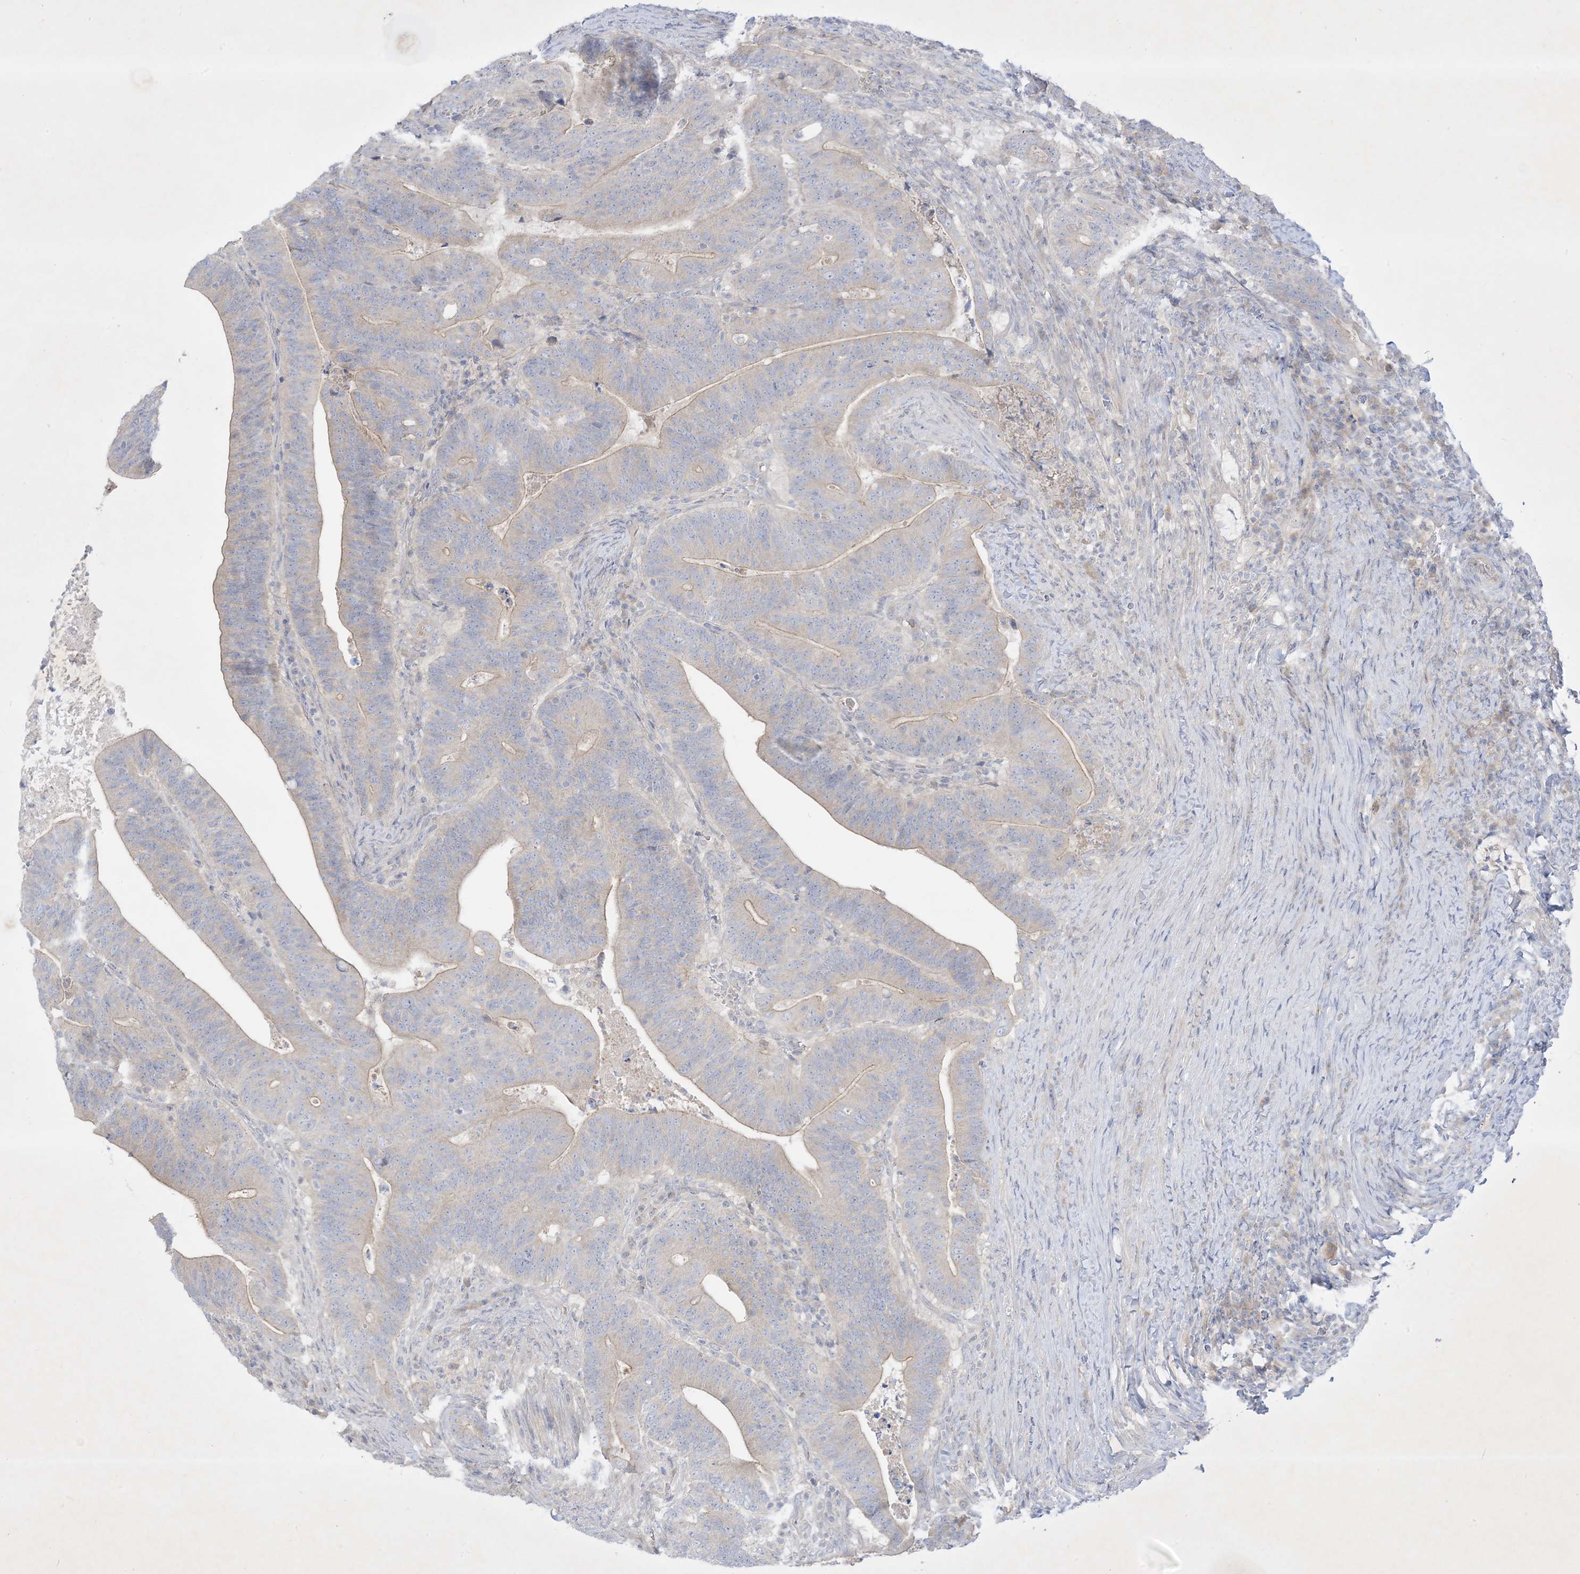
{"staining": {"intensity": "weak", "quantity": "25%-75%", "location": "cytoplasmic/membranous"}, "tissue": "colorectal cancer", "cell_type": "Tumor cells", "image_type": "cancer", "snomed": [{"axis": "morphology", "description": "Adenocarcinoma, NOS"}, {"axis": "topography", "description": "Colon"}], "caption": "Brown immunohistochemical staining in colorectal cancer (adenocarcinoma) displays weak cytoplasmic/membranous staining in about 25%-75% of tumor cells.", "gene": "PLEKHA3", "patient": {"sex": "female", "age": 66}}